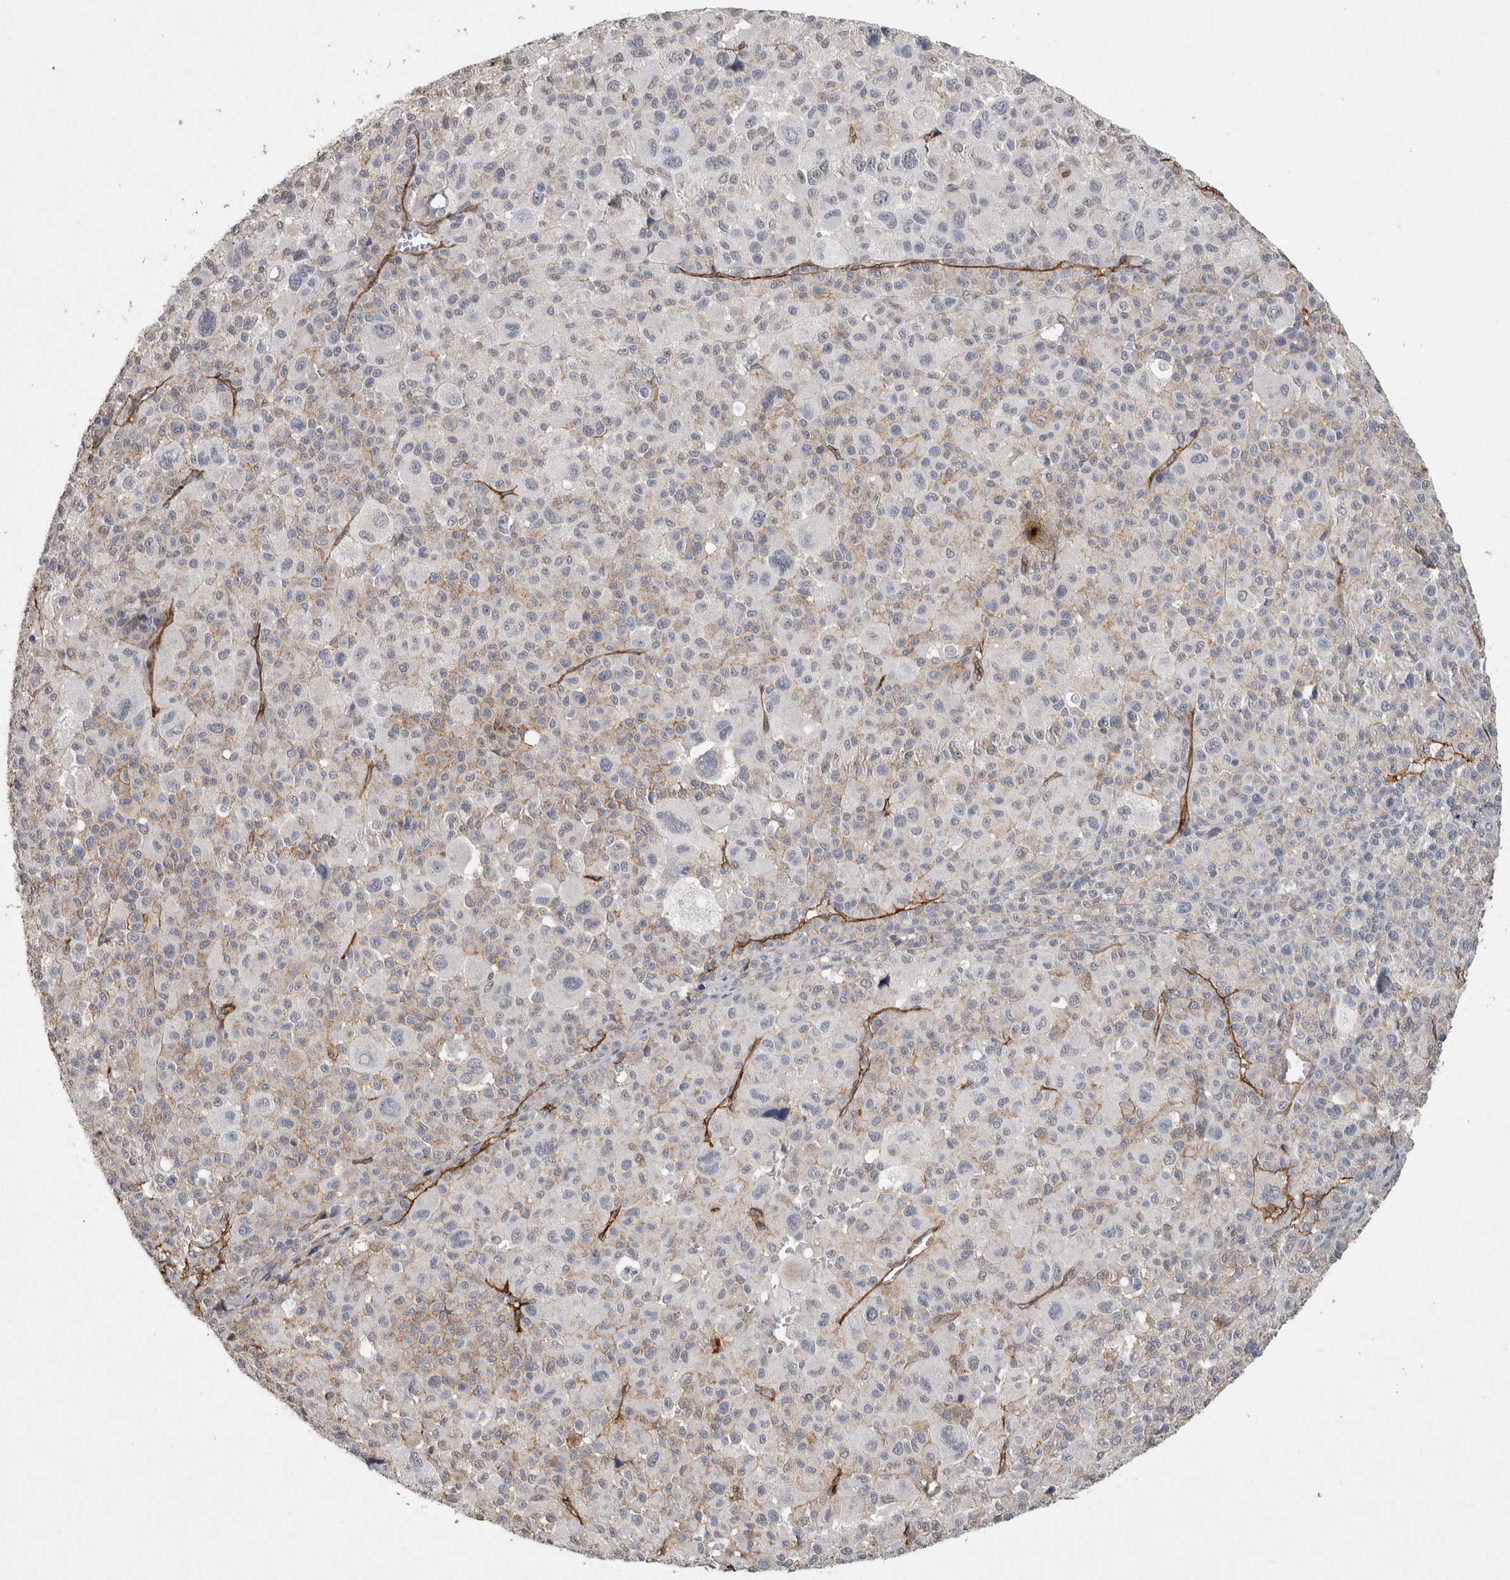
{"staining": {"intensity": "negative", "quantity": "none", "location": "none"}, "tissue": "melanoma", "cell_type": "Tumor cells", "image_type": "cancer", "snomed": [{"axis": "morphology", "description": "Malignant melanoma, Metastatic site"}, {"axis": "topography", "description": "Skin"}], "caption": "The photomicrograph shows no significant staining in tumor cells of malignant melanoma (metastatic site).", "gene": "RECK", "patient": {"sex": "female", "age": 74}}